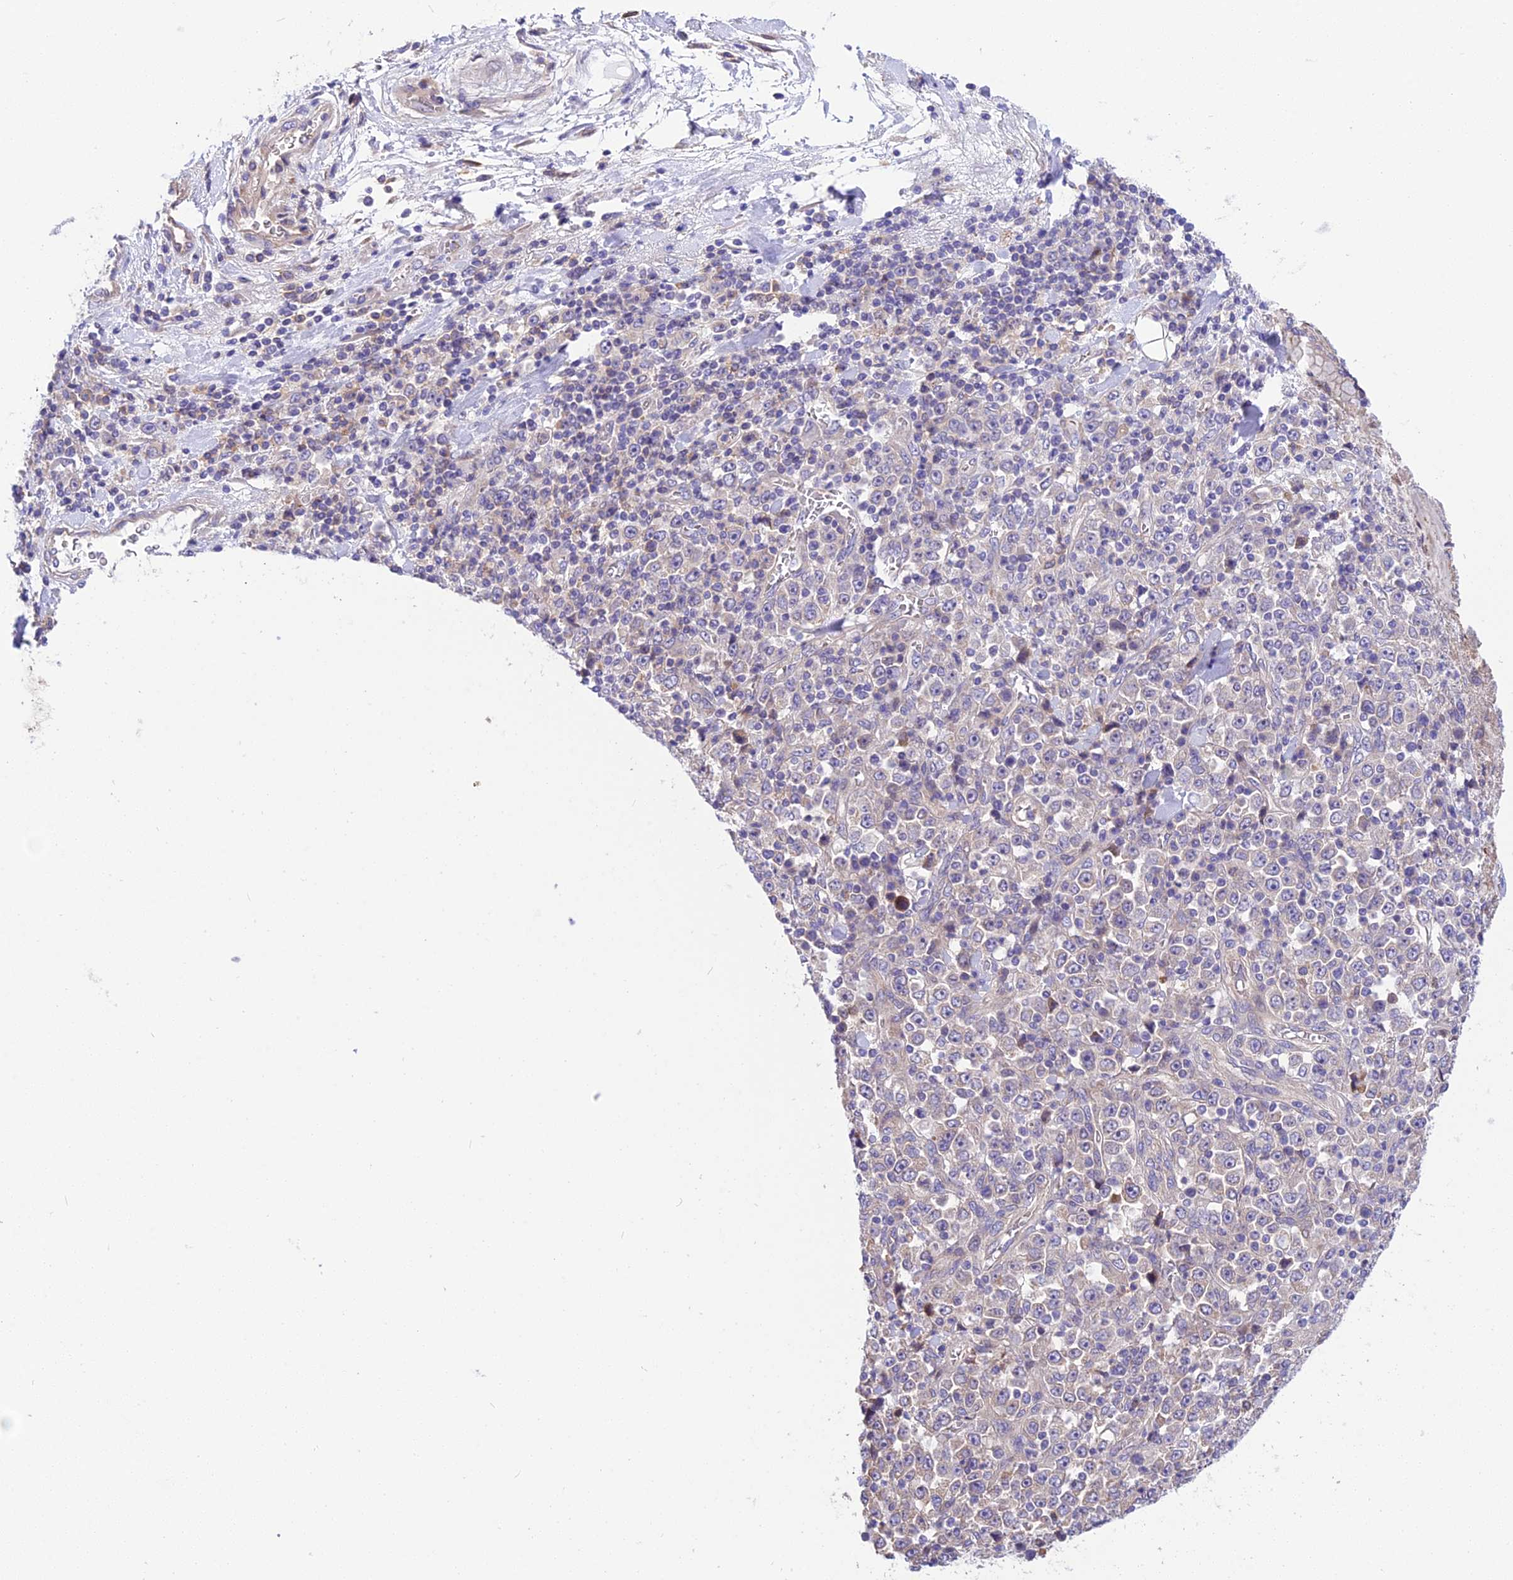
{"staining": {"intensity": "weak", "quantity": "25%-75%", "location": "cytoplasmic/membranous"}, "tissue": "stomach cancer", "cell_type": "Tumor cells", "image_type": "cancer", "snomed": [{"axis": "morphology", "description": "Normal tissue, NOS"}, {"axis": "morphology", "description": "Adenocarcinoma, NOS"}, {"axis": "topography", "description": "Stomach, upper"}, {"axis": "topography", "description": "Stomach"}], "caption": "This micrograph exhibits stomach cancer (adenocarcinoma) stained with IHC to label a protein in brown. The cytoplasmic/membranous of tumor cells show weak positivity for the protein. Nuclei are counter-stained blue.", "gene": "TRIM43B", "patient": {"sex": "male", "age": 59}}